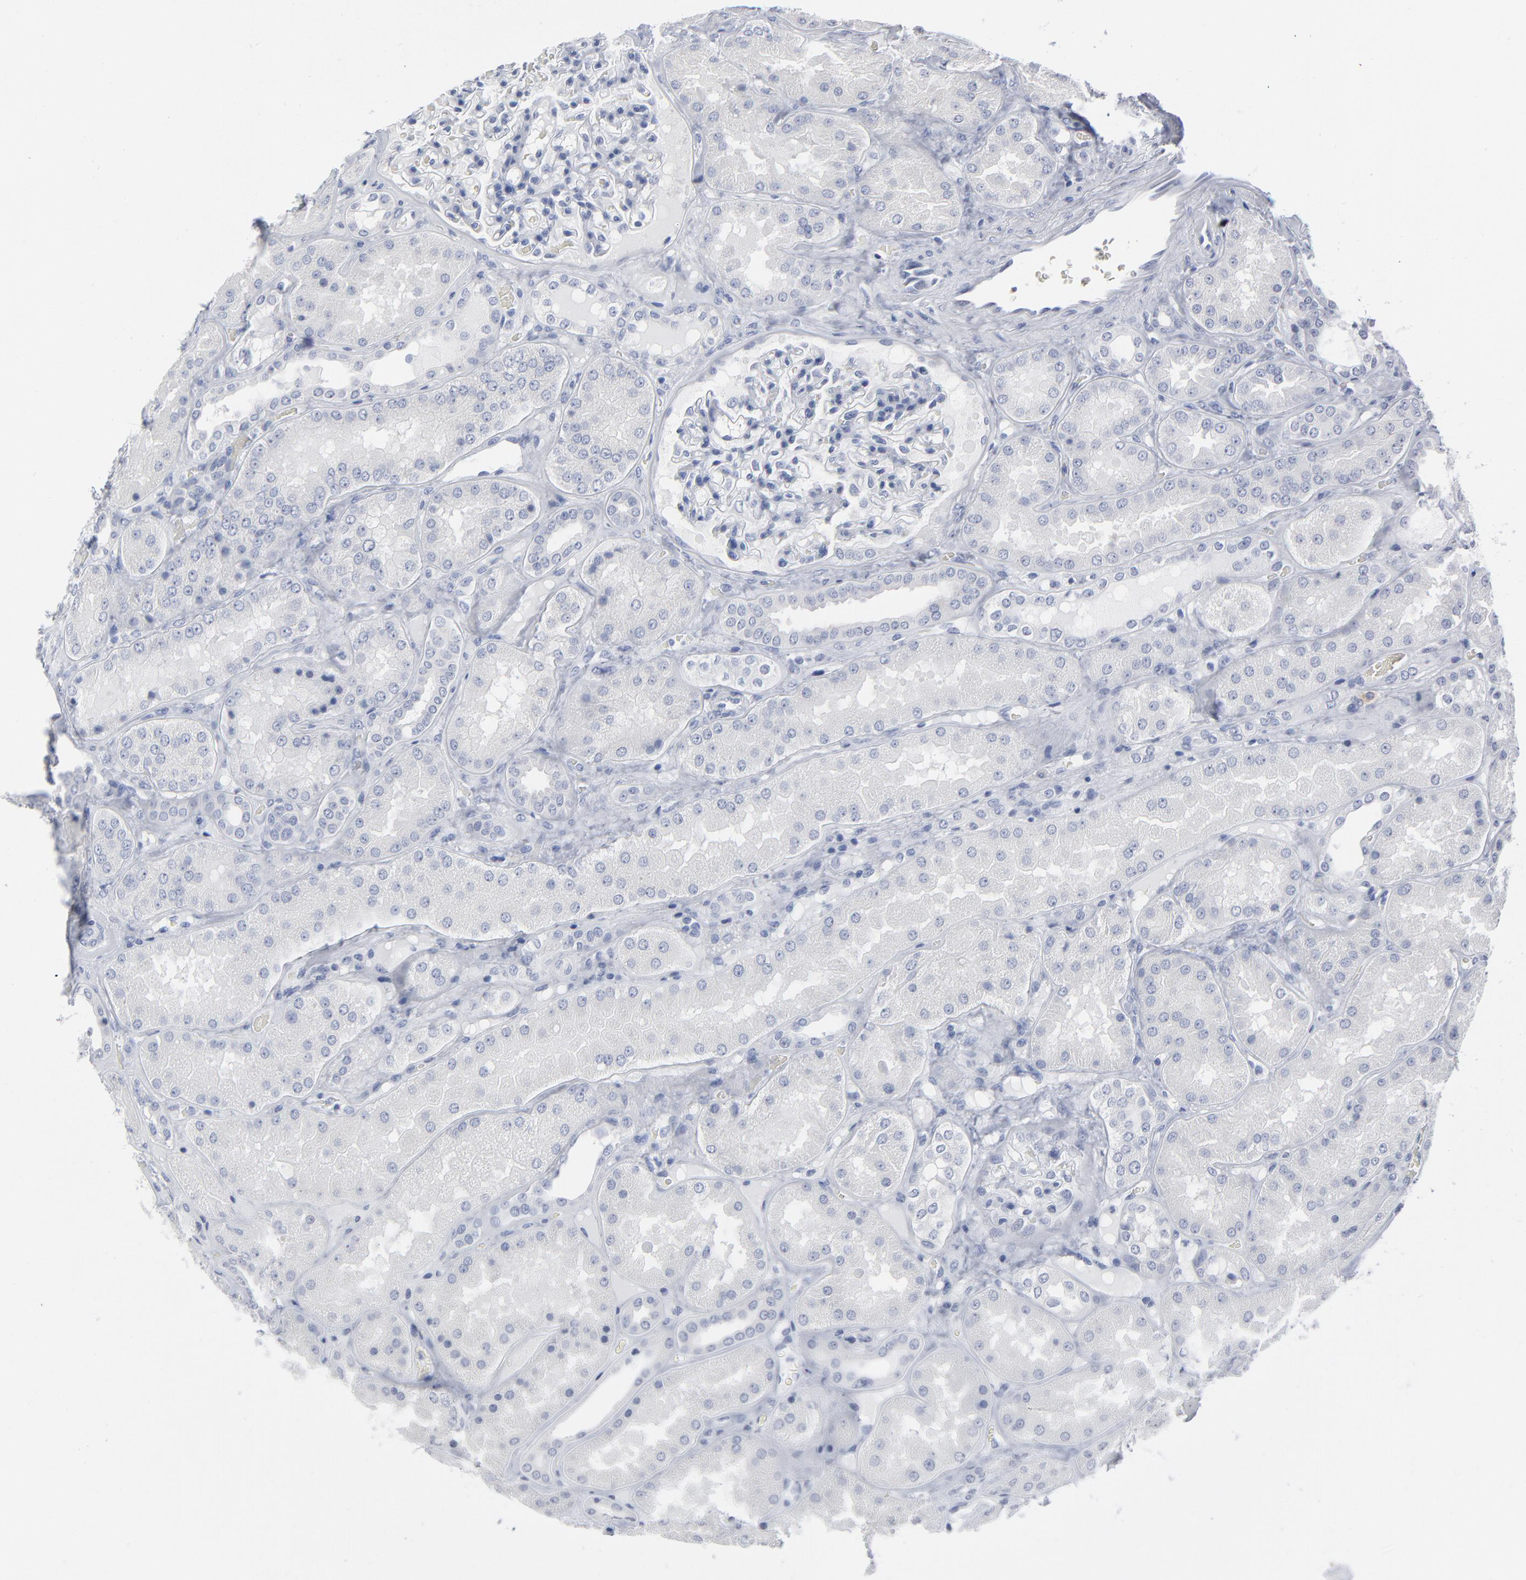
{"staining": {"intensity": "negative", "quantity": "none", "location": "none"}, "tissue": "kidney", "cell_type": "Cells in glomeruli", "image_type": "normal", "snomed": [{"axis": "morphology", "description": "Normal tissue, NOS"}, {"axis": "topography", "description": "Kidney"}], "caption": "Immunohistochemistry (IHC) photomicrograph of unremarkable human kidney stained for a protein (brown), which exhibits no positivity in cells in glomeruli. The staining is performed using DAB (3,3'-diaminobenzidine) brown chromogen with nuclei counter-stained in using hematoxylin.", "gene": "PAGE1", "patient": {"sex": "female", "age": 56}}